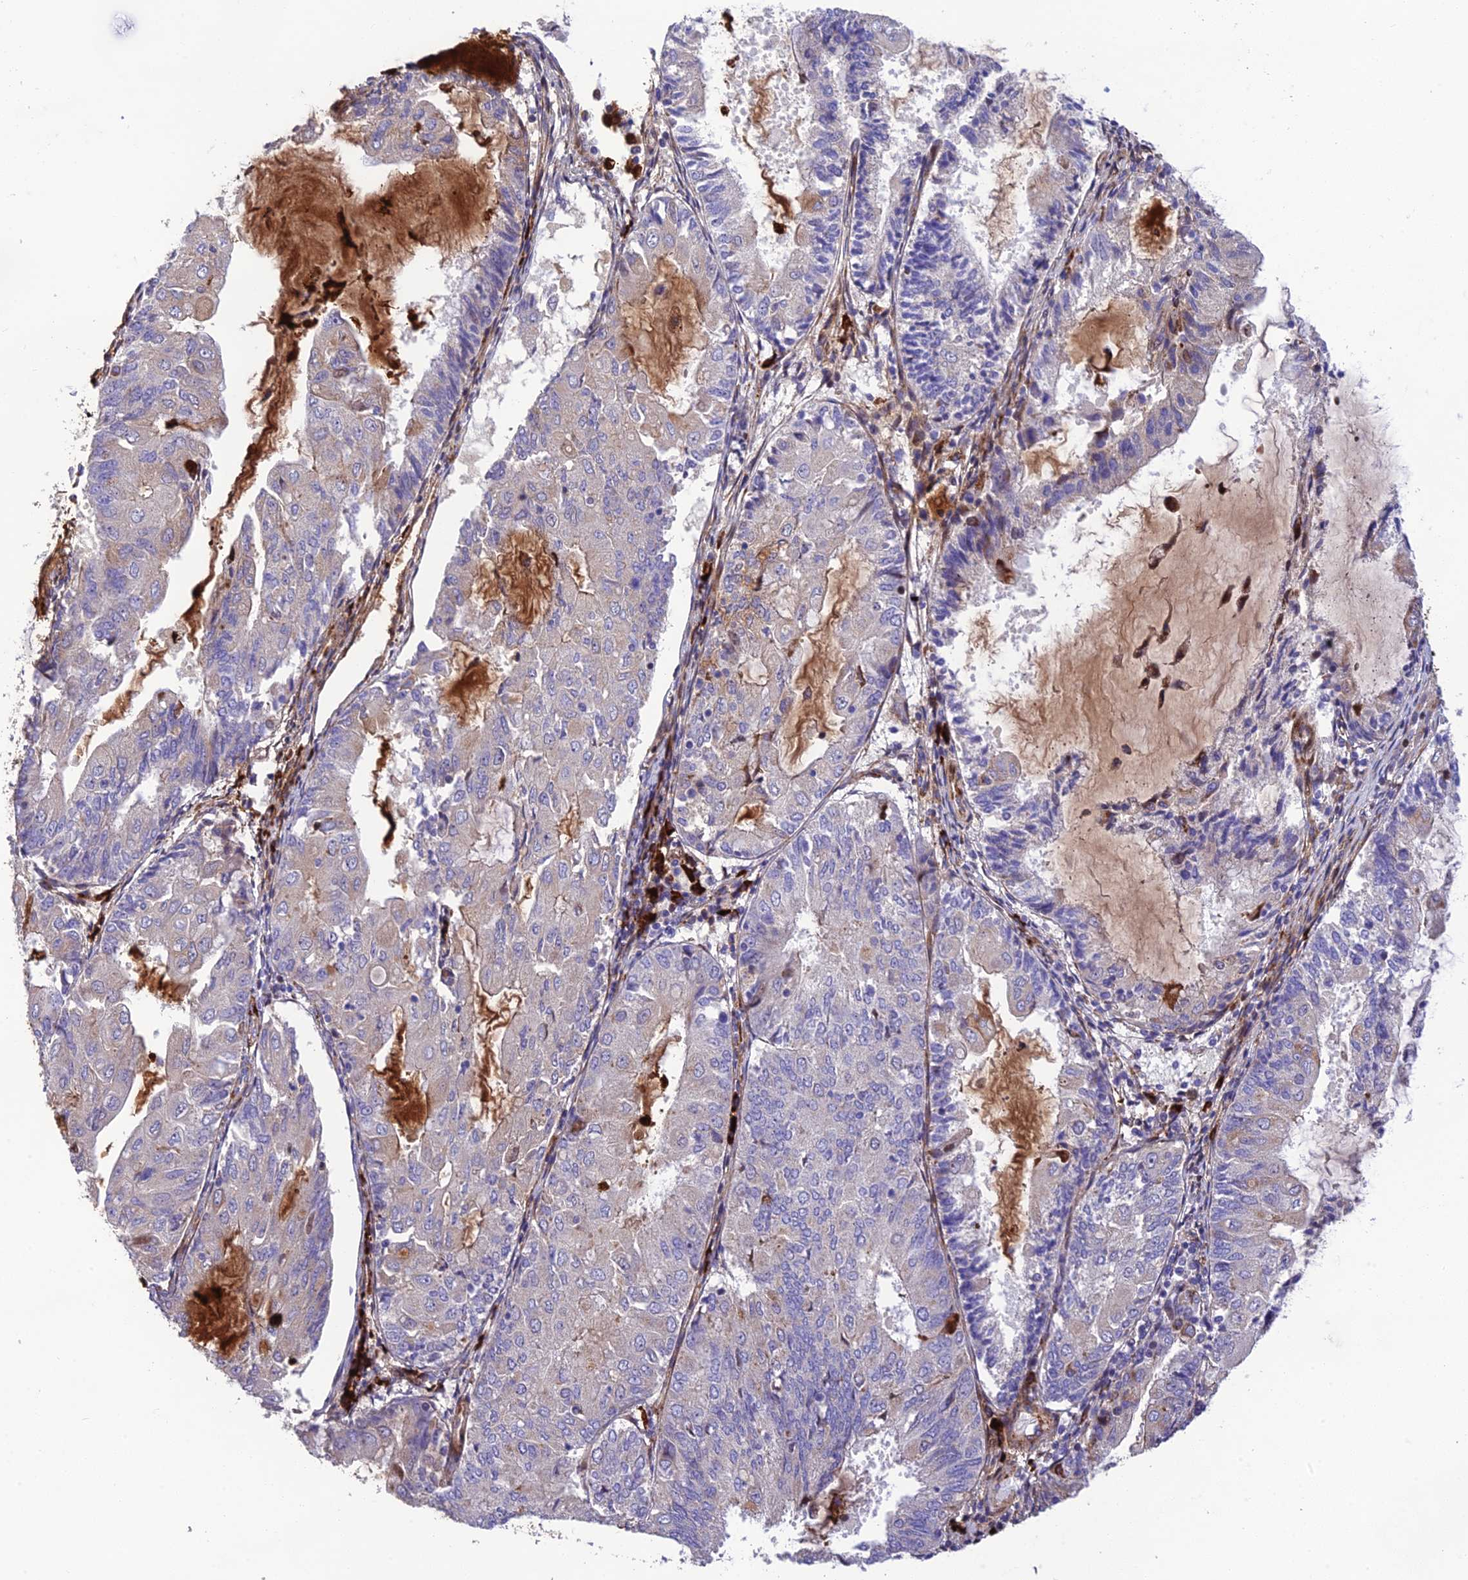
{"staining": {"intensity": "negative", "quantity": "none", "location": "none"}, "tissue": "endometrial cancer", "cell_type": "Tumor cells", "image_type": "cancer", "snomed": [{"axis": "morphology", "description": "Adenocarcinoma, NOS"}, {"axis": "topography", "description": "Endometrium"}], "caption": "Histopathology image shows no significant protein staining in tumor cells of endometrial cancer (adenocarcinoma).", "gene": "CPSF4L", "patient": {"sex": "female", "age": 81}}